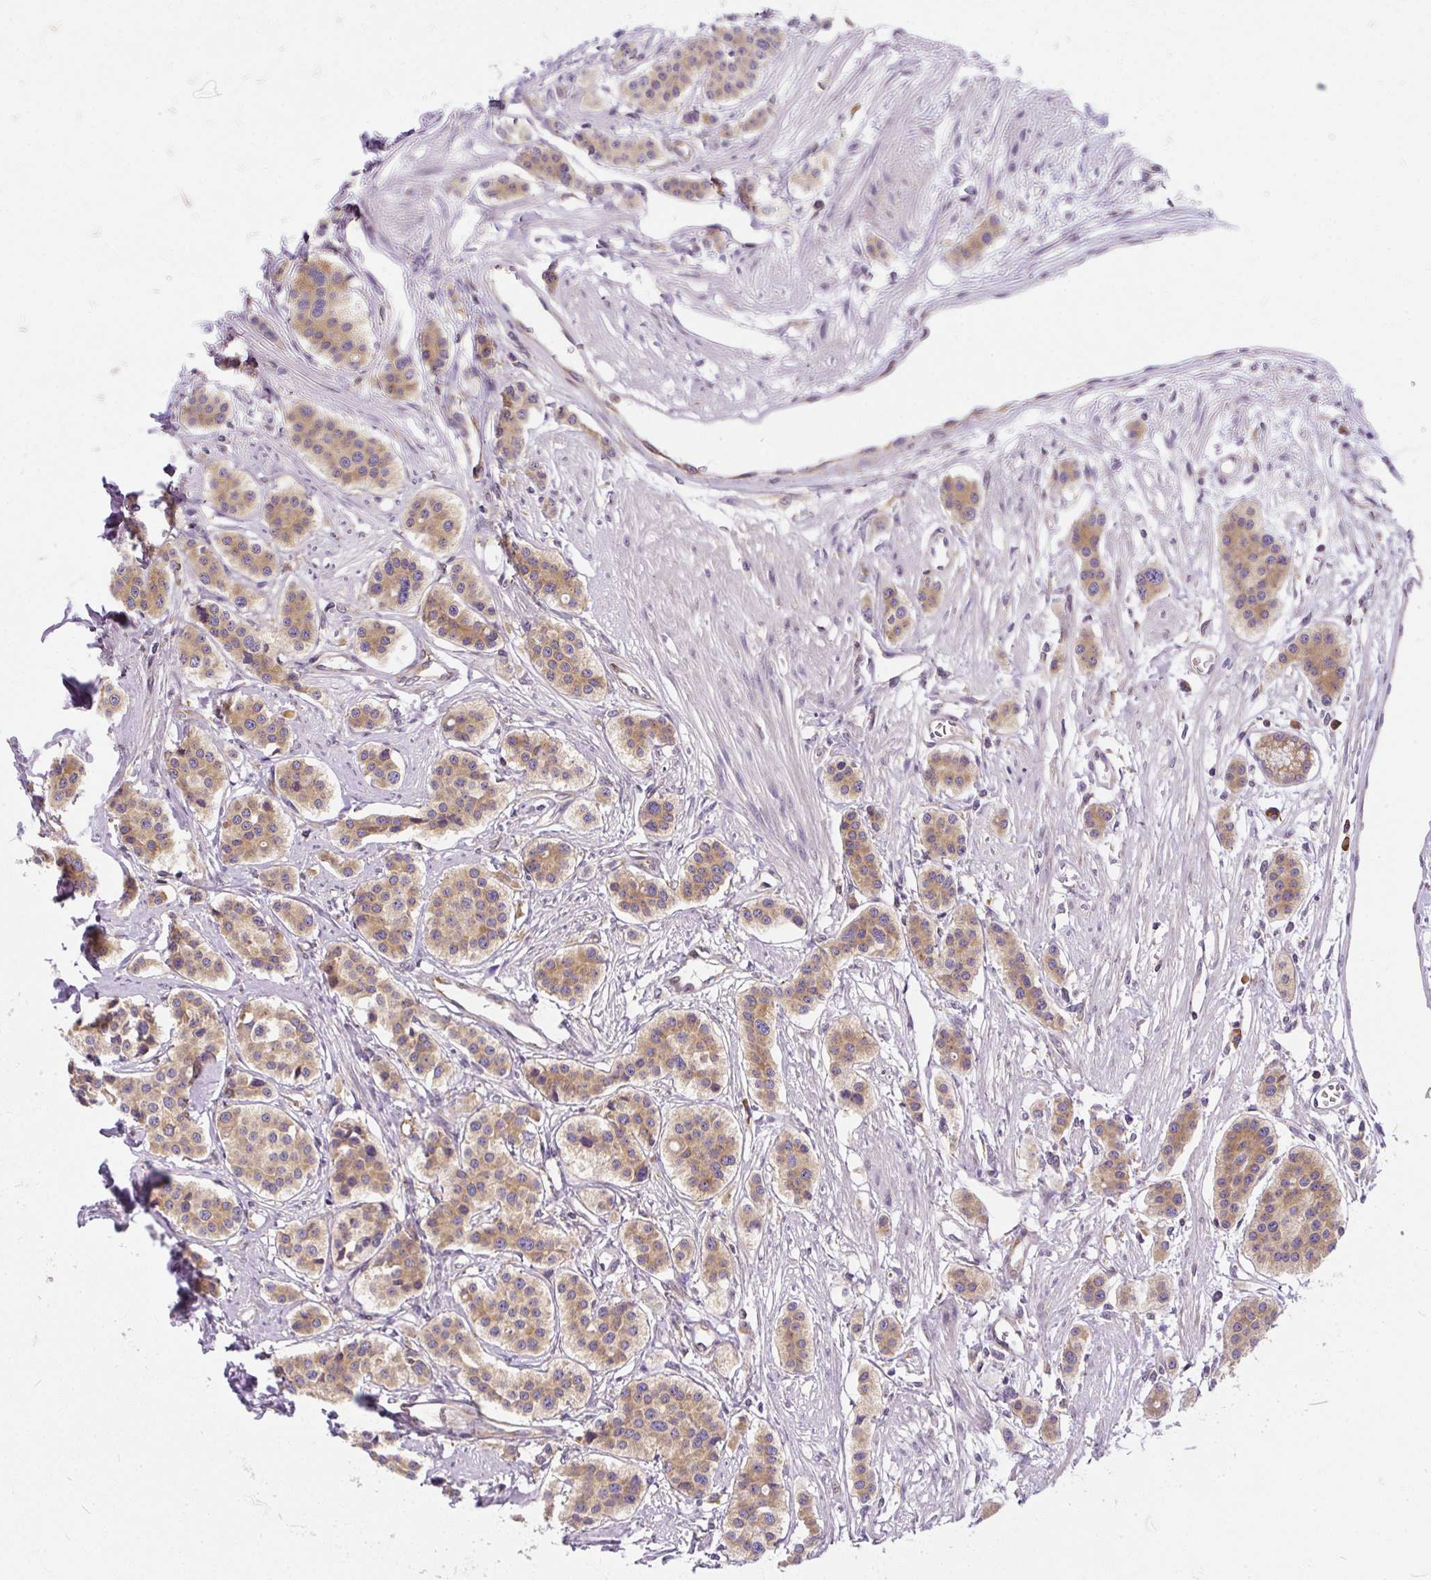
{"staining": {"intensity": "weak", "quantity": ">75%", "location": "cytoplasmic/membranous"}, "tissue": "carcinoid", "cell_type": "Tumor cells", "image_type": "cancer", "snomed": [{"axis": "morphology", "description": "Carcinoid, malignant, NOS"}, {"axis": "topography", "description": "Small intestine"}], "caption": "High-power microscopy captured an immunohistochemistry (IHC) histopathology image of carcinoid, revealing weak cytoplasmic/membranous expression in about >75% of tumor cells. The staining is performed using DAB brown chromogen to label protein expression. The nuclei are counter-stained blue using hematoxylin.", "gene": "CYP20A1", "patient": {"sex": "male", "age": 60}}